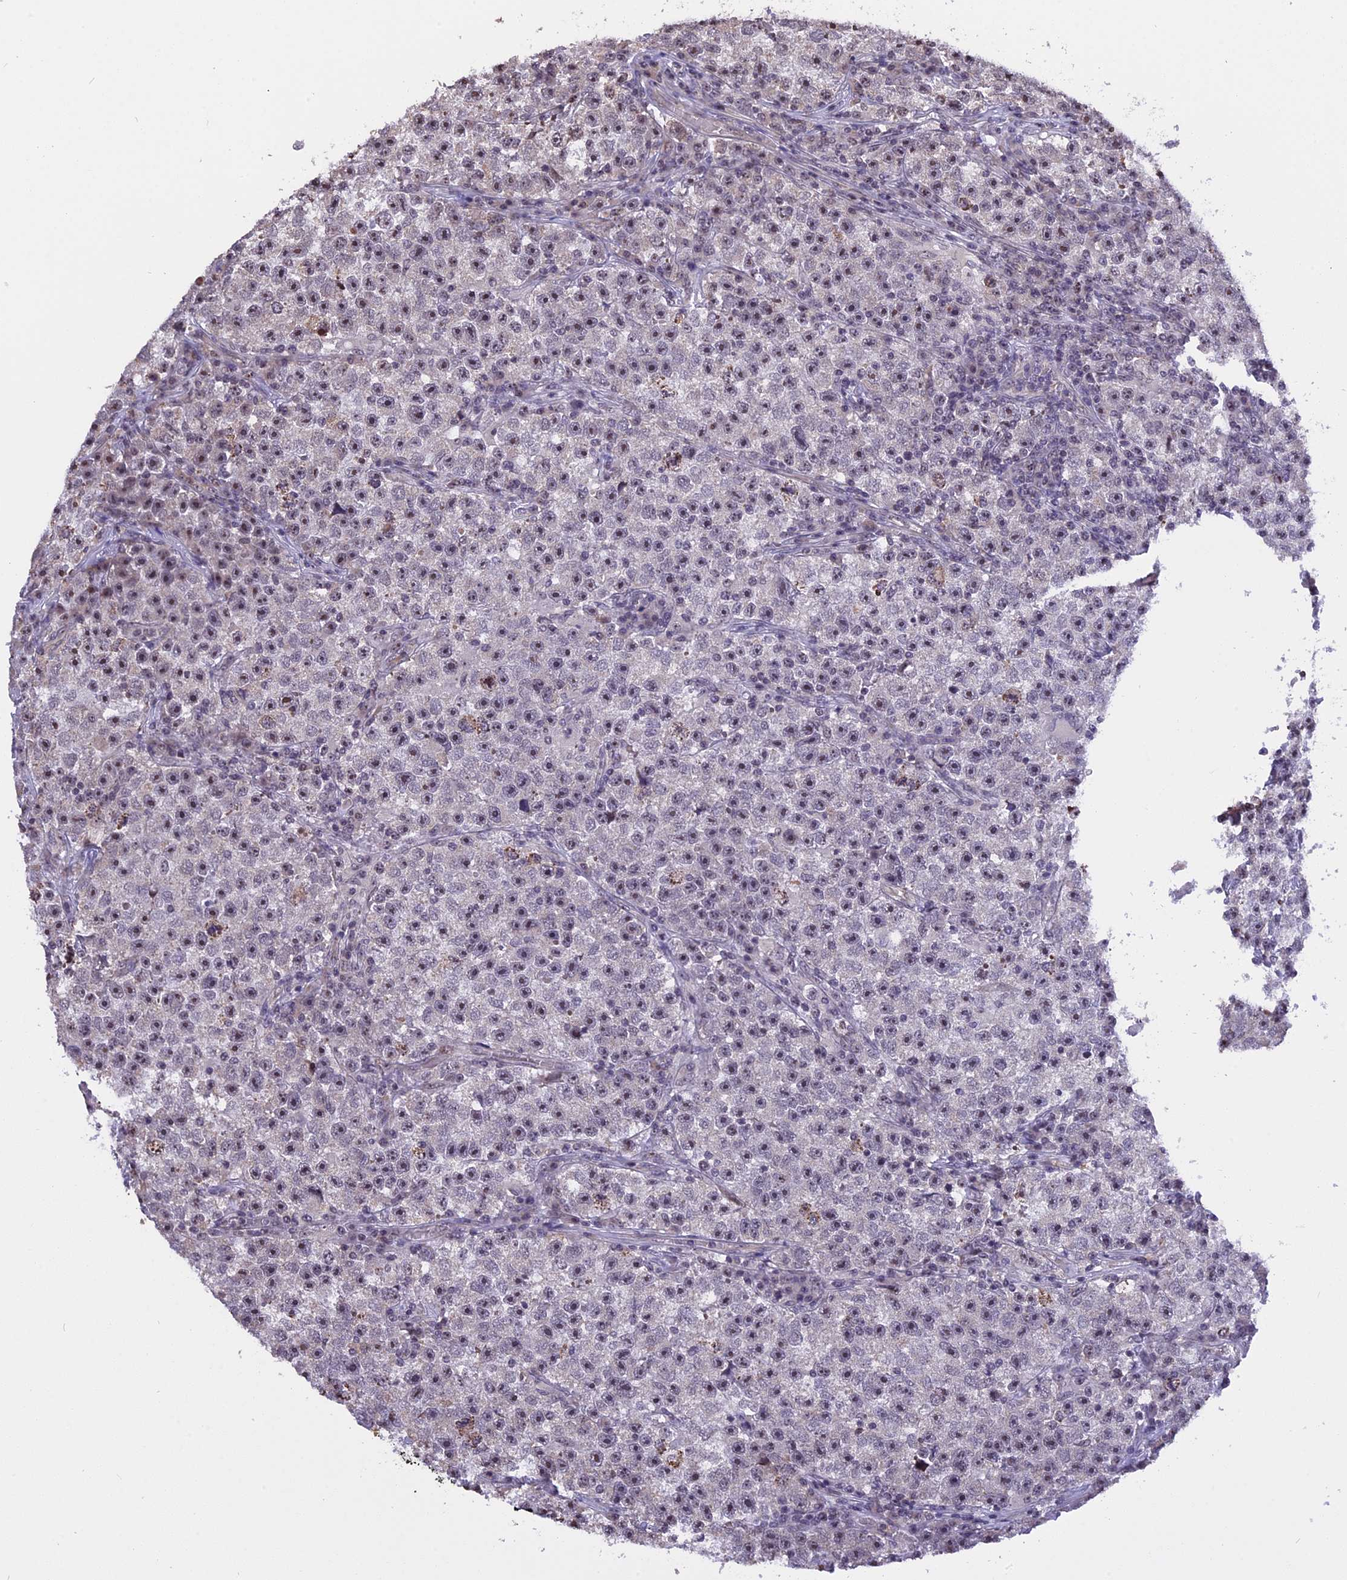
{"staining": {"intensity": "negative", "quantity": "none", "location": "none"}, "tissue": "testis cancer", "cell_type": "Tumor cells", "image_type": "cancer", "snomed": [{"axis": "morphology", "description": "Seminoma, NOS"}, {"axis": "topography", "description": "Testis"}], "caption": "The histopathology image displays no staining of tumor cells in seminoma (testis). (IHC, brightfield microscopy, high magnification).", "gene": "MGA", "patient": {"sex": "male", "age": 22}}